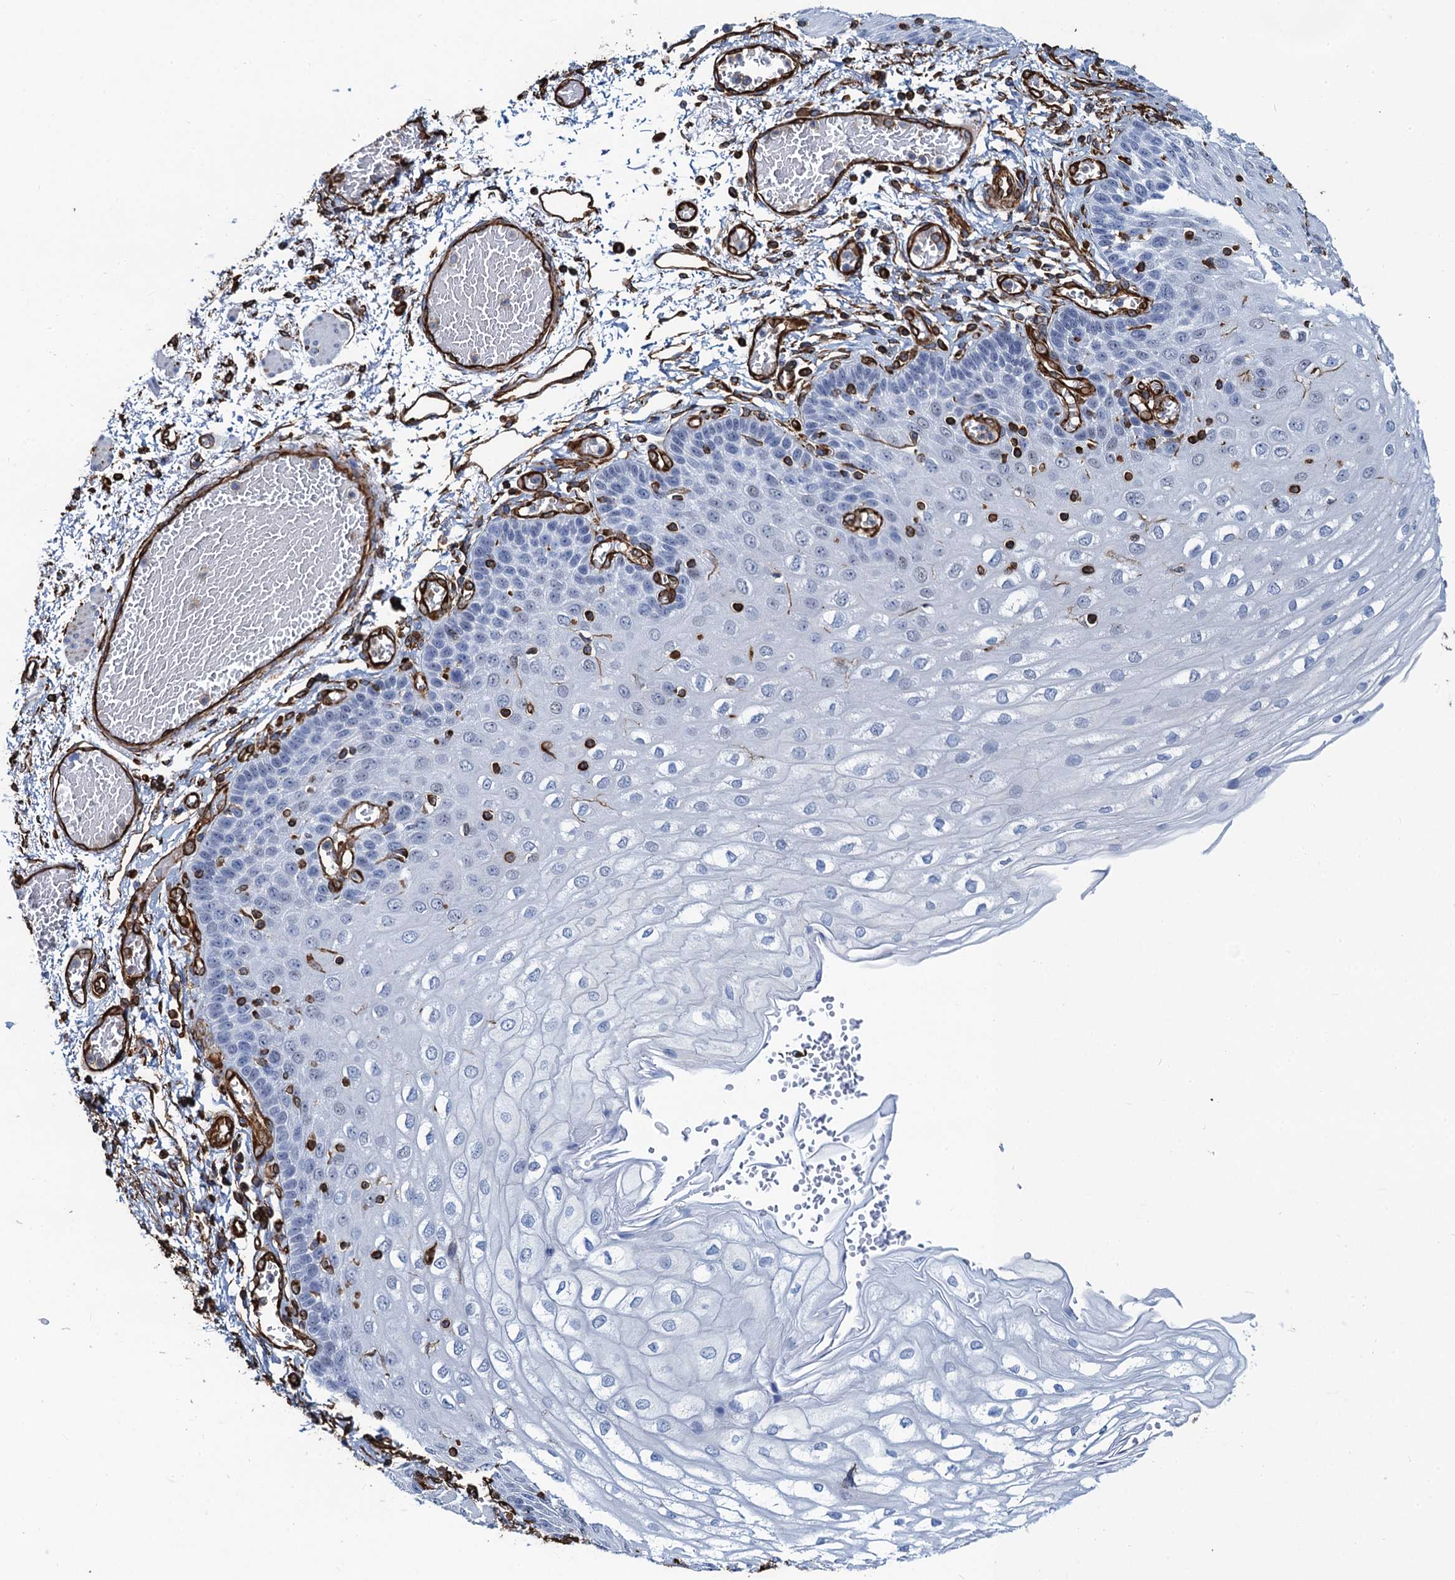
{"staining": {"intensity": "negative", "quantity": "none", "location": "none"}, "tissue": "esophagus", "cell_type": "Squamous epithelial cells", "image_type": "normal", "snomed": [{"axis": "morphology", "description": "Normal tissue, NOS"}, {"axis": "topography", "description": "Esophagus"}], "caption": "This micrograph is of normal esophagus stained with immunohistochemistry (IHC) to label a protein in brown with the nuclei are counter-stained blue. There is no staining in squamous epithelial cells. The staining is performed using DAB brown chromogen with nuclei counter-stained in using hematoxylin.", "gene": "PGM2", "patient": {"sex": "male", "age": 81}}